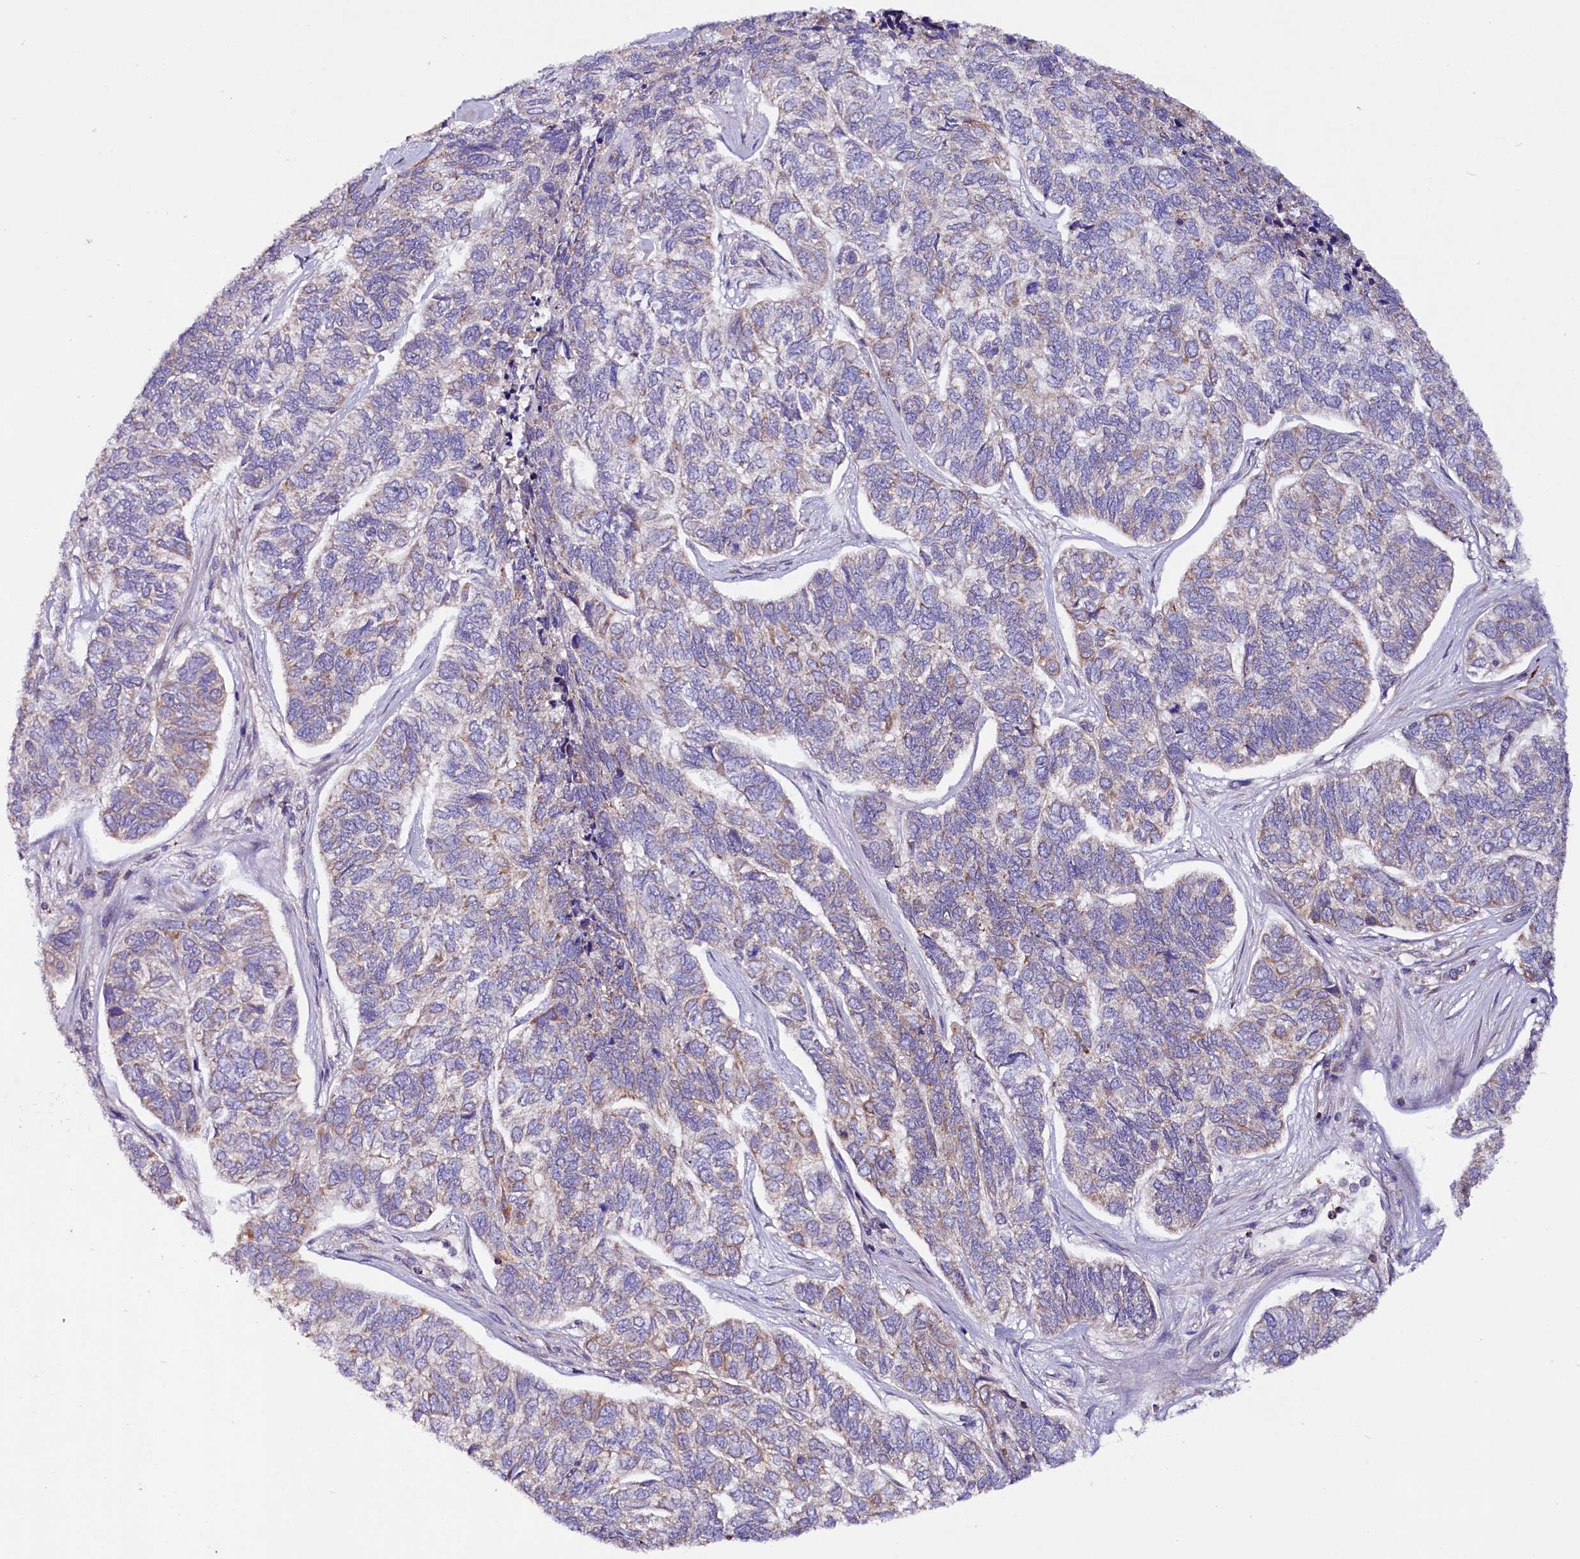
{"staining": {"intensity": "weak", "quantity": "<25%", "location": "cytoplasmic/membranous"}, "tissue": "skin cancer", "cell_type": "Tumor cells", "image_type": "cancer", "snomed": [{"axis": "morphology", "description": "Basal cell carcinoma"}, {"axis": "topography", "description": "Skin"}], "caption": "This is a histopathology image of immunohistochemistry staining of skin cancer, which shows no positivity in tumor cells.", "gene": "ZNF45", "patient": {"sex": "female", "age": 65}}